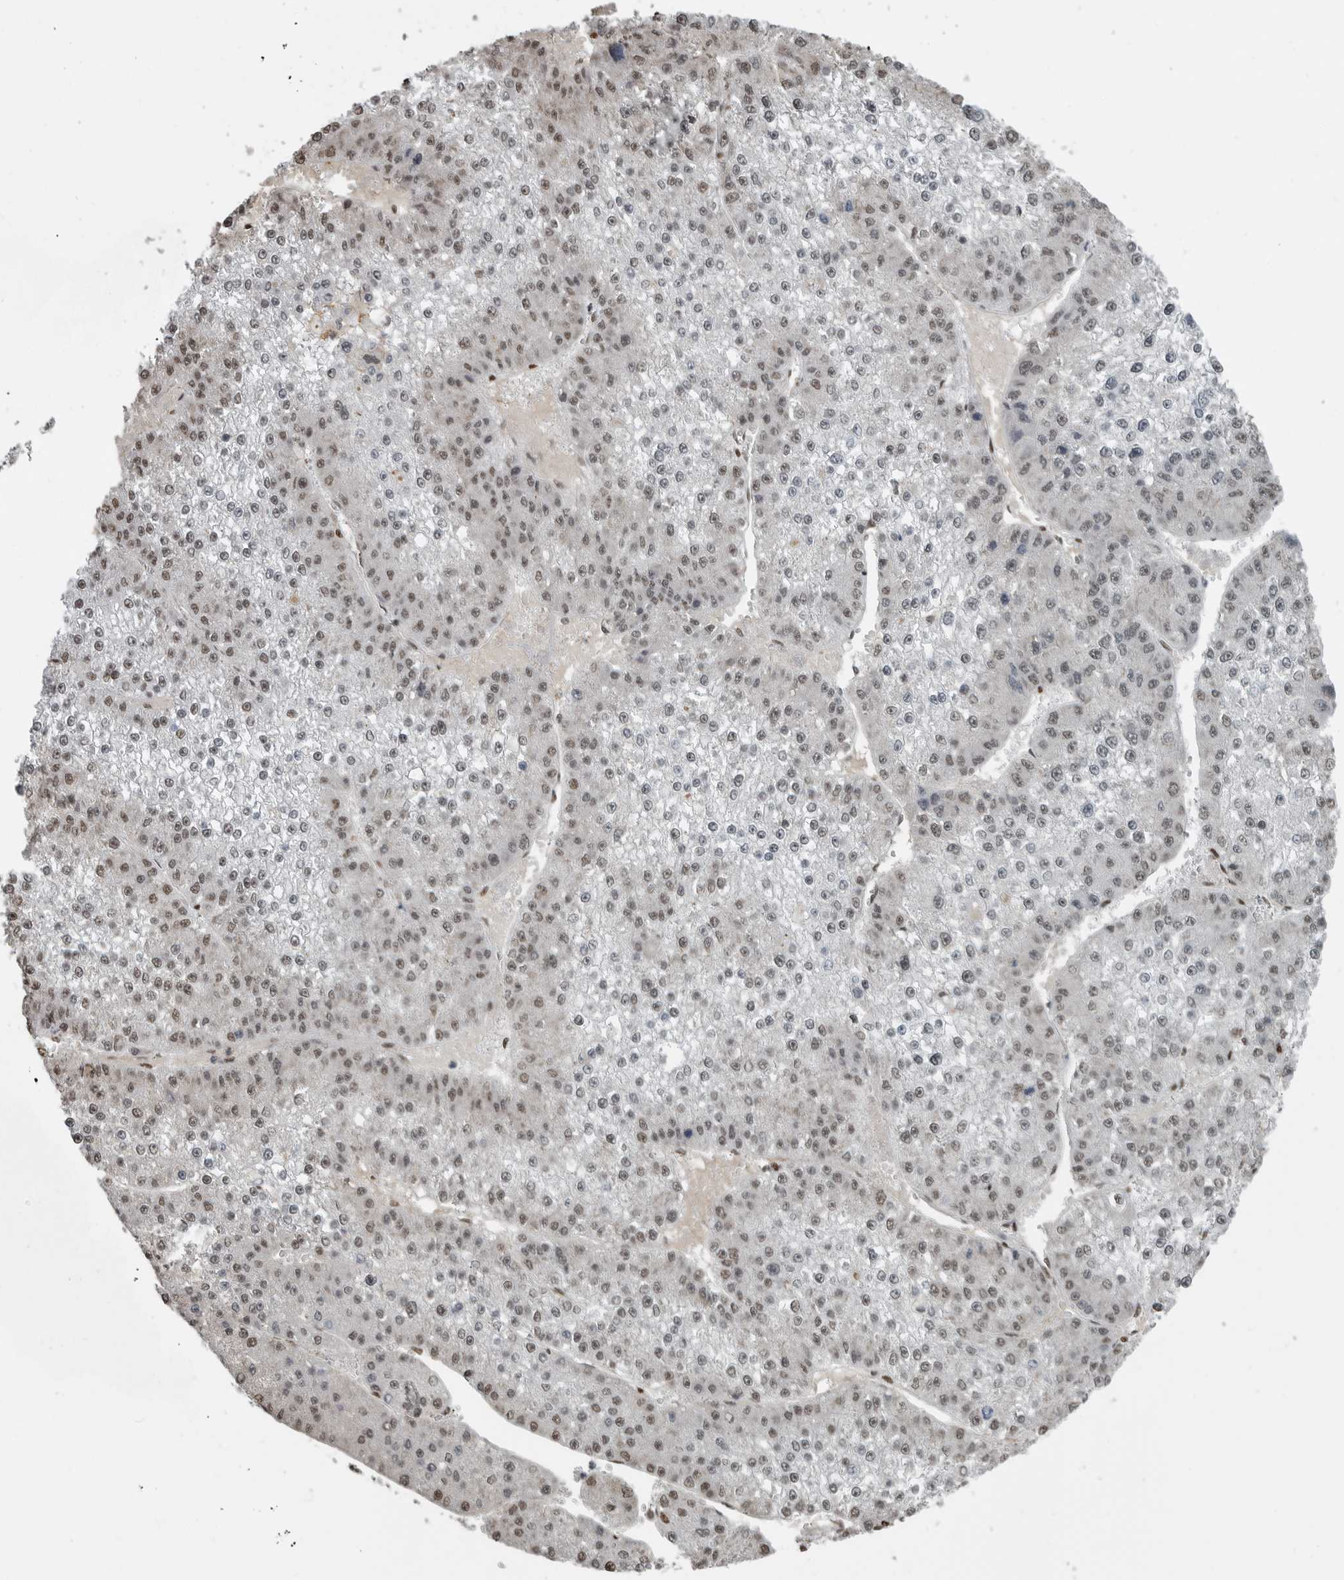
{"staining": {"intensity": "weak", "quantity": ">75%", "location": "nuclear"}, "tissue": "liver cancer", "cell_type": "Tumor cells", "image_type": "cancer", "snomed": [{"axis": "morphology", "description": "Carcinoma, Hepatocellular, NOS"}, {"axis": "topography", "description": "Liver"}], "caption": "Immunohistochemical staining of liver cancer (hepatocellular carcinoma) demonstrates low levels of weak nuclear protein staining in approximately >75% of tumor cells.", "gene": "TGS1", "patient": {"sex": "female", "age": 73}}